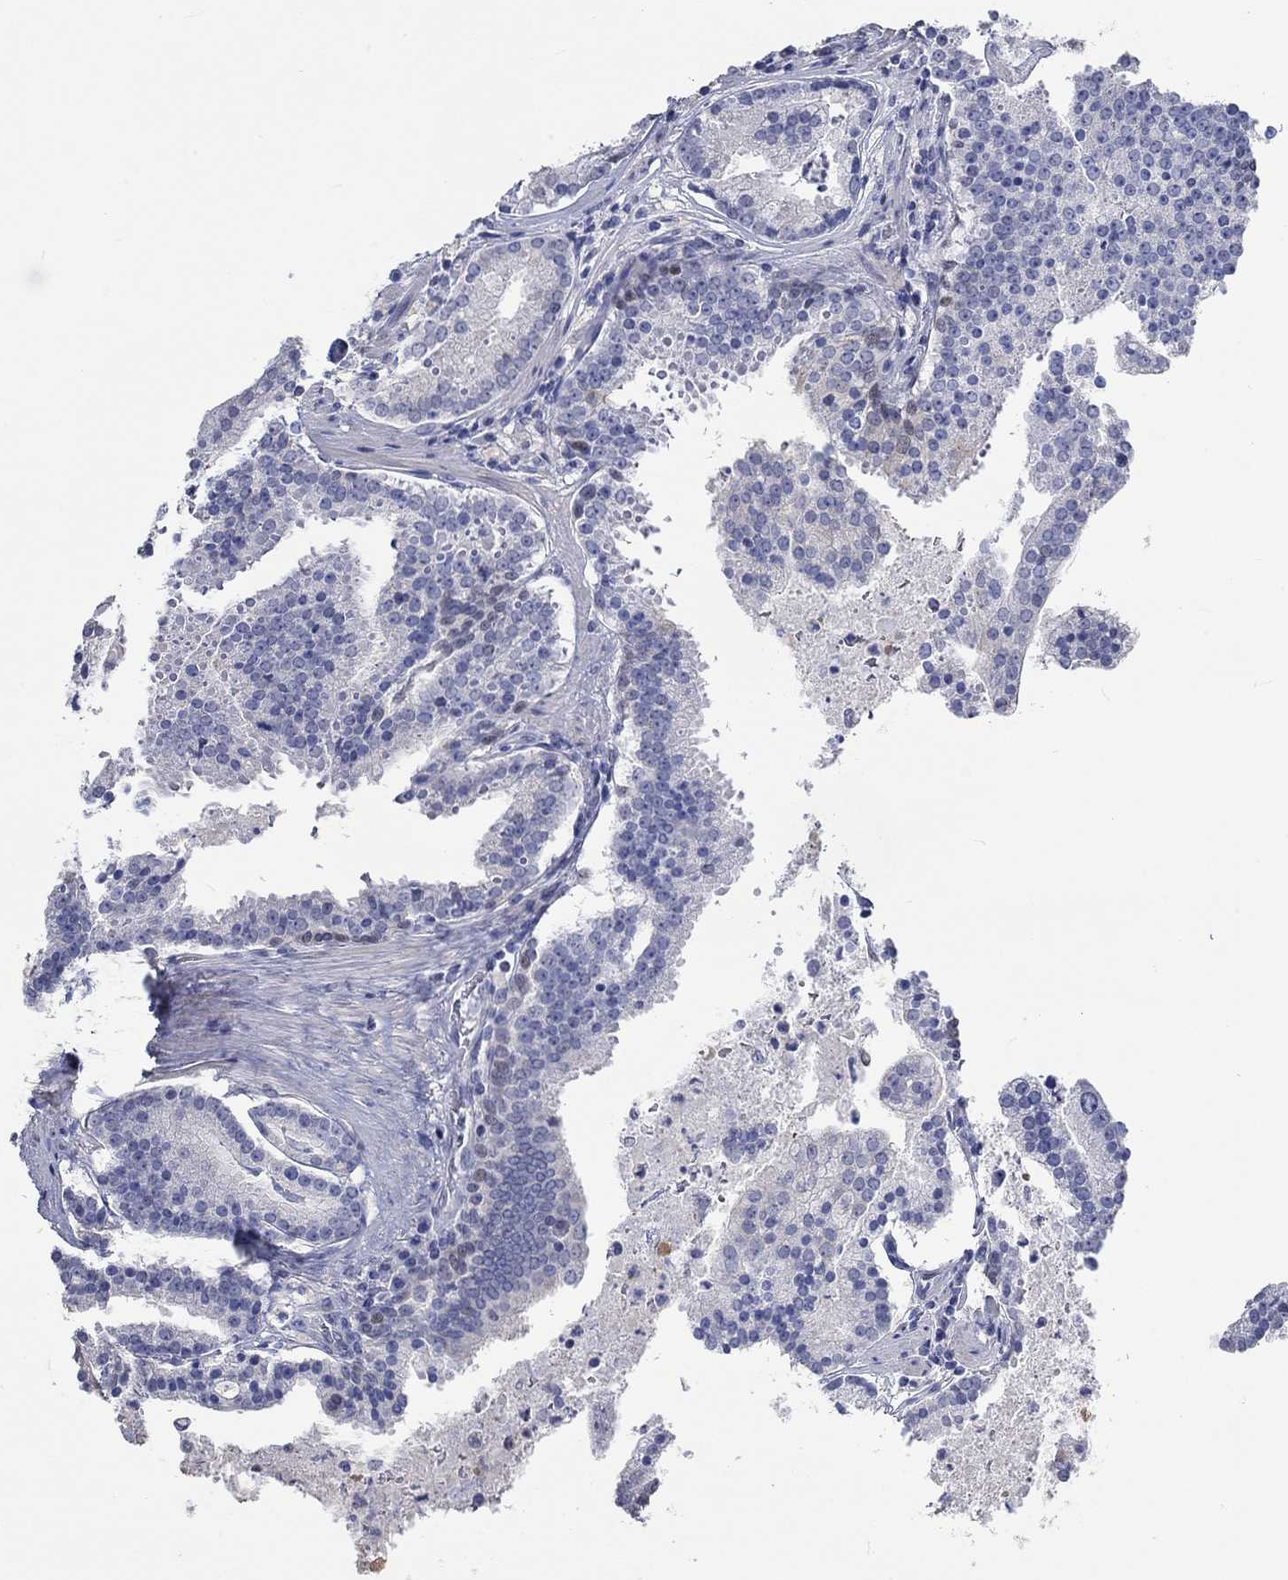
{"staining": {"intensity": "negative", "quantity": "none", "location": "none"}, "tissue": "prostate cancer", "cell_type": "Tumor cells", "image_type": "cancer", "snomed": [{"axis": "morphology", "description": "Adenocarcinoma, NOS"}, {"axis": "topography", "description": "Prostate and seminal vesicle, NOS"}, {"axis": "topography", "description": "Prostate"}], "caption": "Immunohistochemical staining of human adenocarcinoma (prostate) demonstrates no significant expression in tumor cells.", "gene": "PNMA5", "patient": {"sex": "male", "age": 44}}